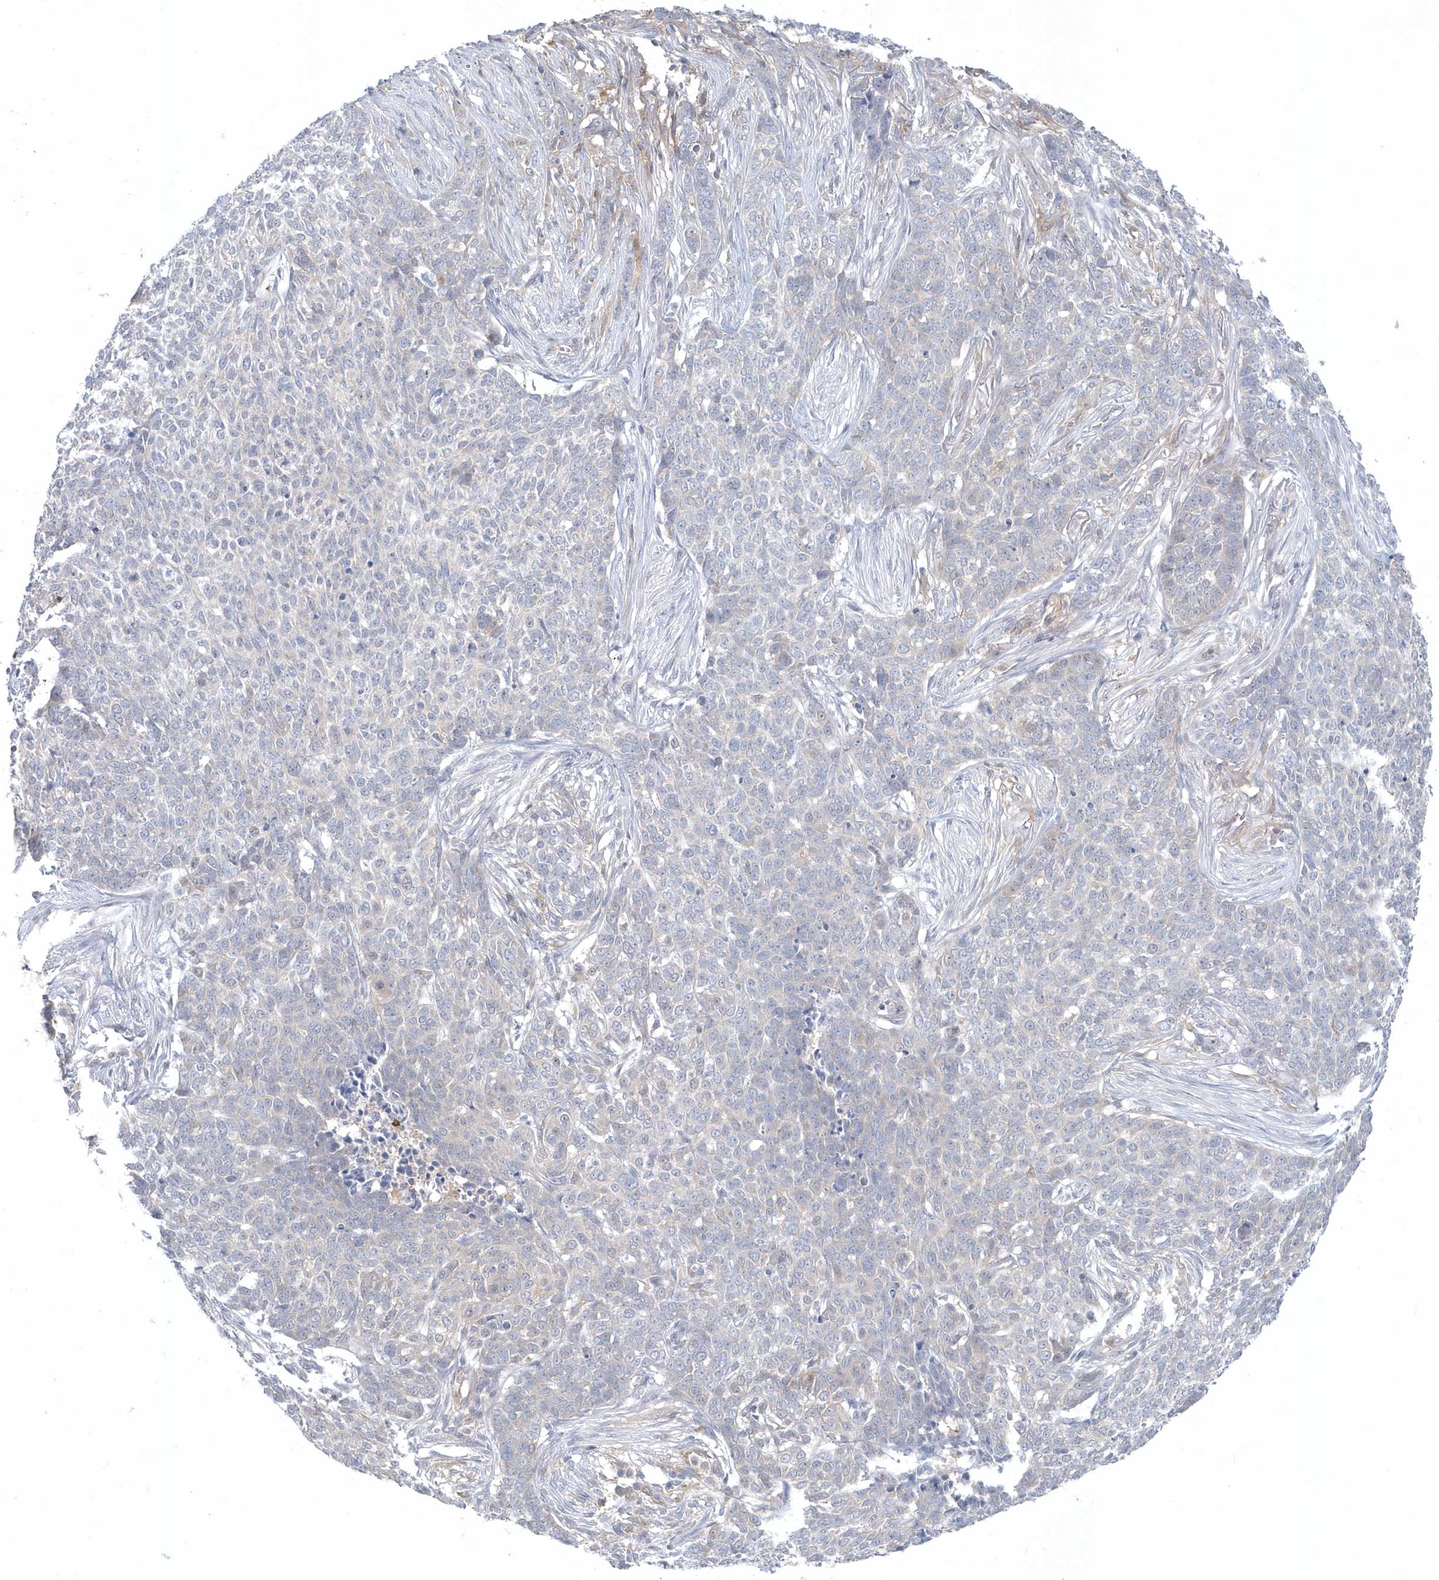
{"staining": {"intensity": "negative", "quantity": "none", "location": "none"}, "tissue": "skin cancer", "cell_type": "Tumor cells", "image_type": "cancer", "snomed": [{"axis": "morphology", "description": "Basal cell carcinoma"}, {"axis": "topography", "description": "Skin"}], "caption": "Protein analysis of skin basal cell carcinoma displays no significant staining in tumor cells.", "gene": "RNF7", "patient": {"sex": "male", "age": 85}}